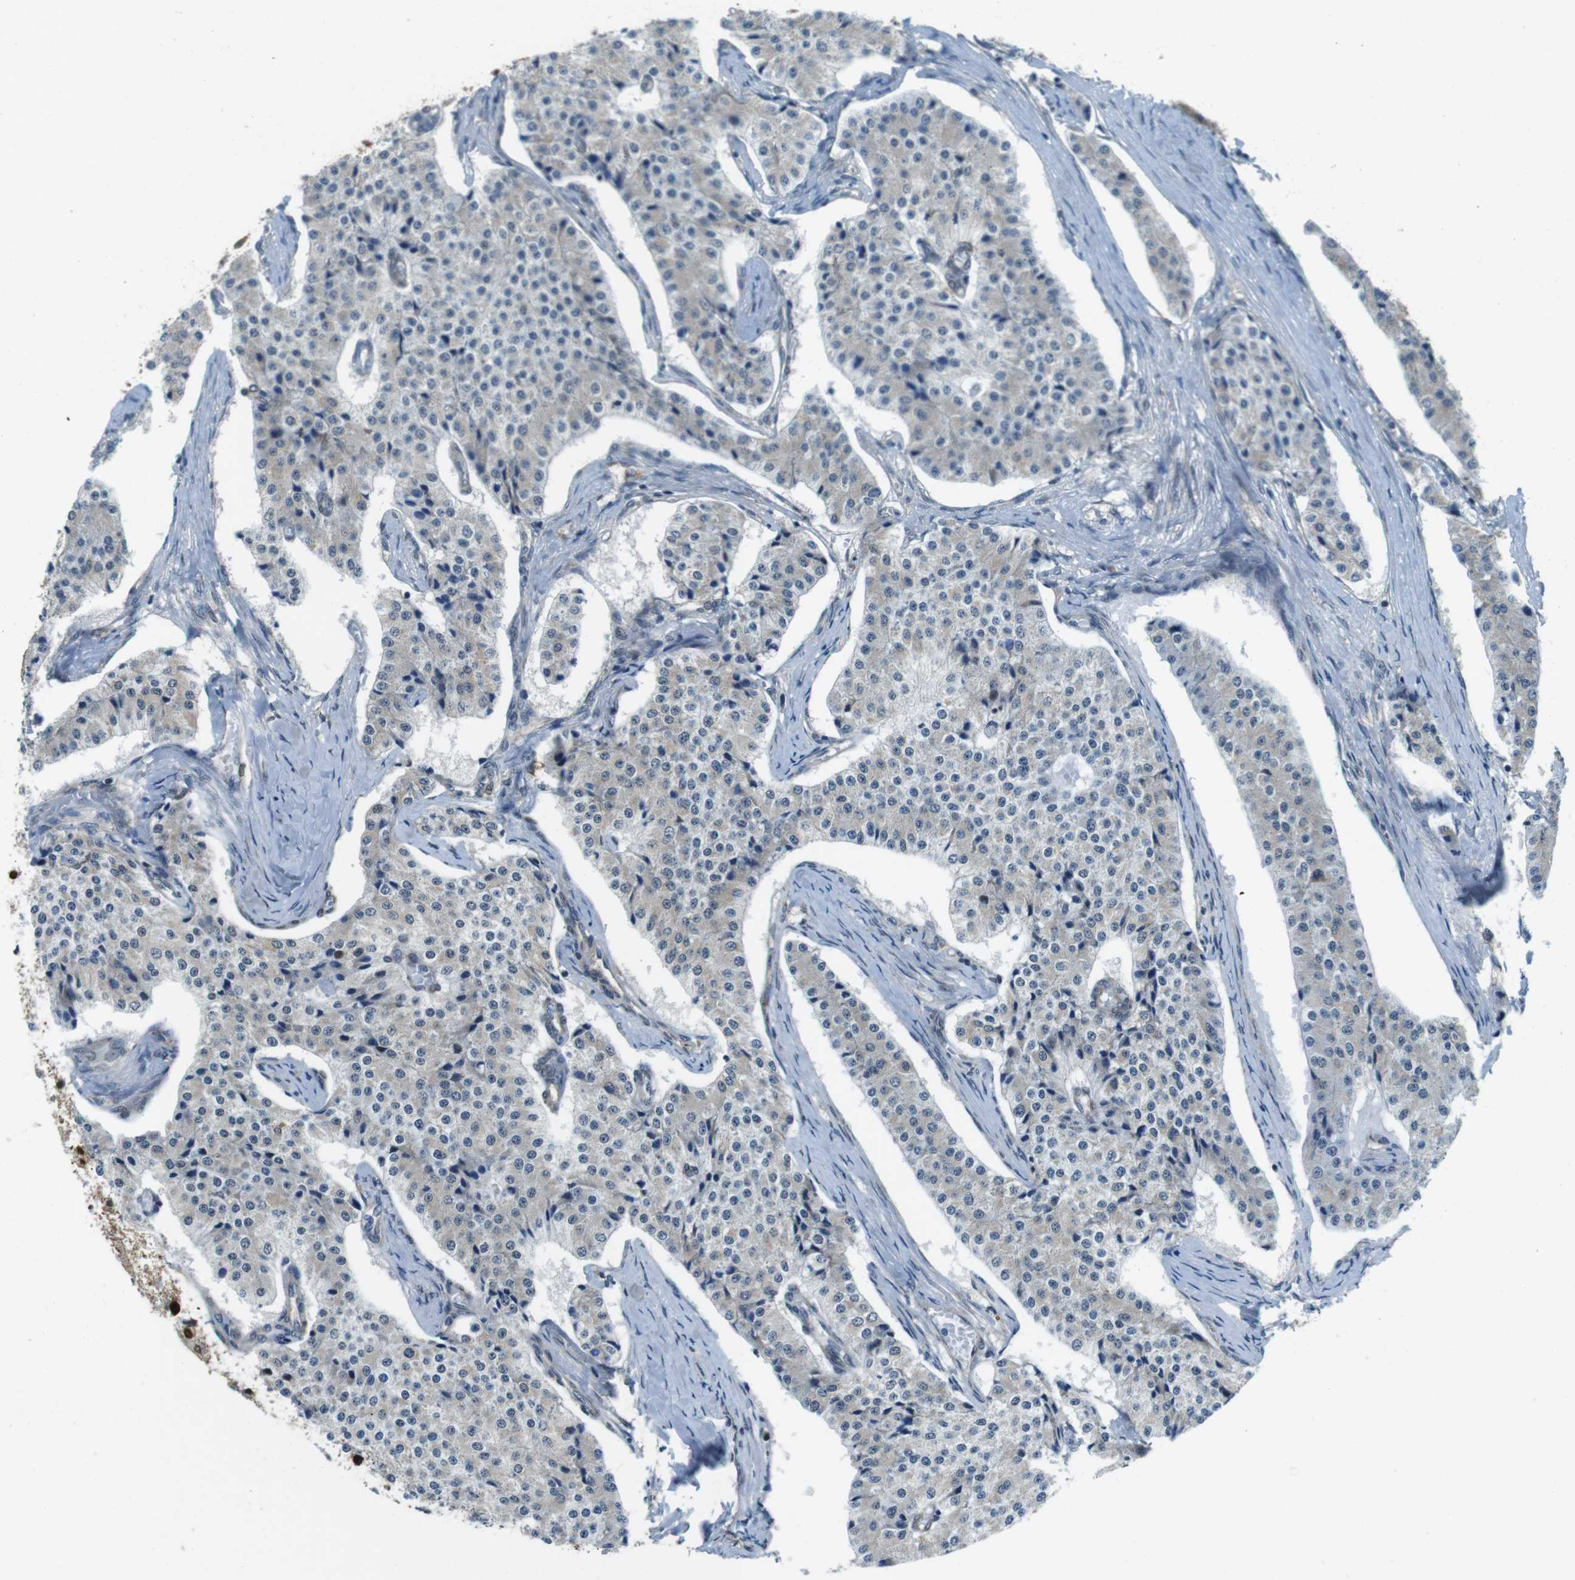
{"staining": {"intensity": "negative", "quantity": "none", "location": "none"}, "tissue": "carcinoid", "cell_type": "Tumor cells", "image_type": "cancer", "snomed": [{"axis": "morphology", "description": "Carcinoid, malignant, NOS"}, {"axis": "topography", "description": "Colon"}], "caption": "IHC of malignant carcinoid shows no staining in tumor cells. (IHC, brightfield microscopy, high magnification).", "gene": "PALD1", "patient": {"sex": "female", "age": 52}}